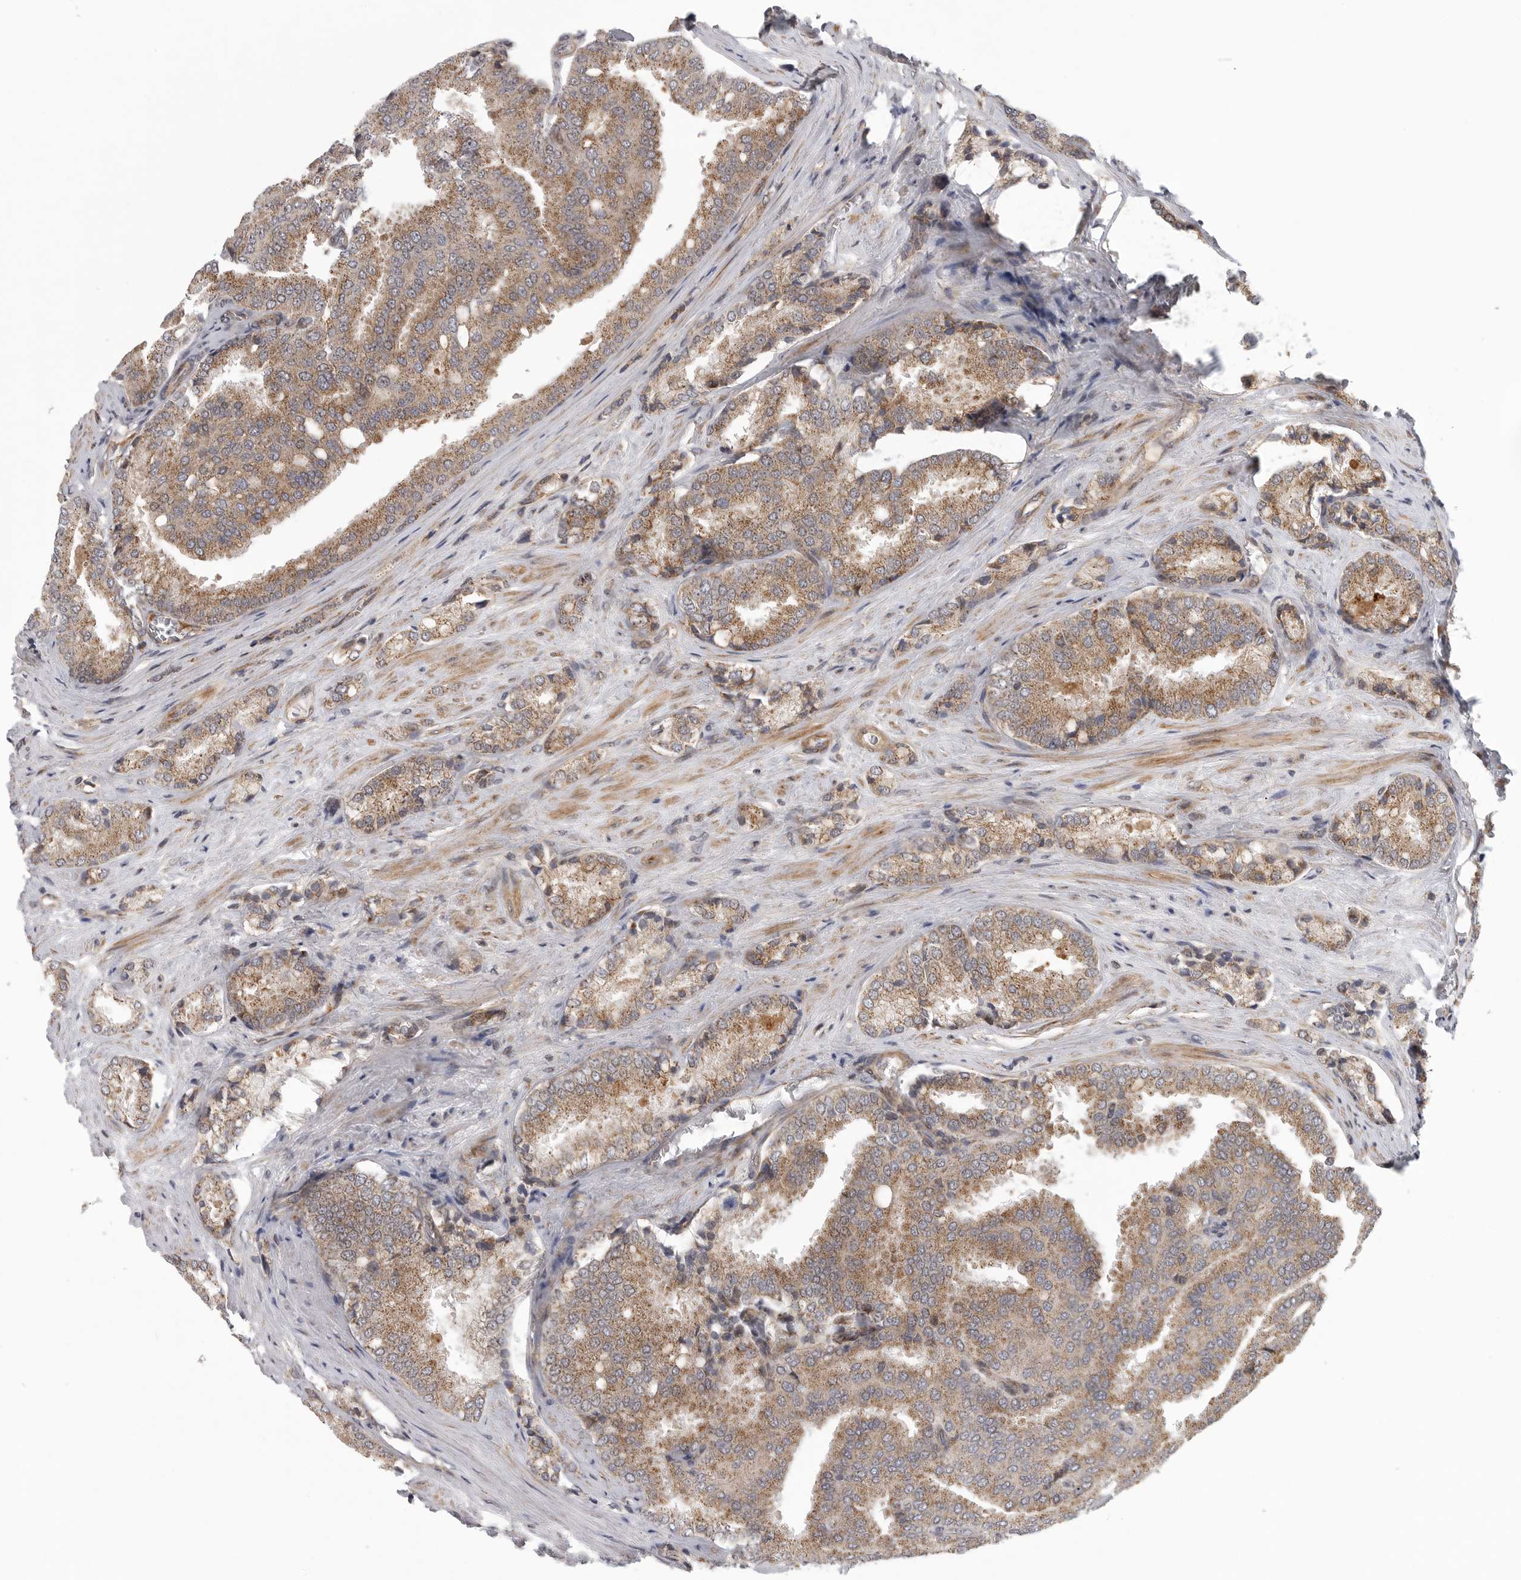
{"staining": {"intensity": "moderate", "quantity": ">75%", "location": "cytoplasmic/membranous"}, "tissue": "prostate cancer", "cell_type": "Tumor cells", "image_type": "cancer", "snomed": [{"axis": "morphology", "description": "Adenocarcinoma, High grade"}, {"axis": "topography", "description": "Prostate"}], "caption": "Tumor cells reveal moderate cytoplasmic/membranous expression in about >75% of cells in prostate cancer (high-grade adenocarcinoma).", "gene": "TMPRSS11F", "patient": {"sex": "male", "age": 50}}